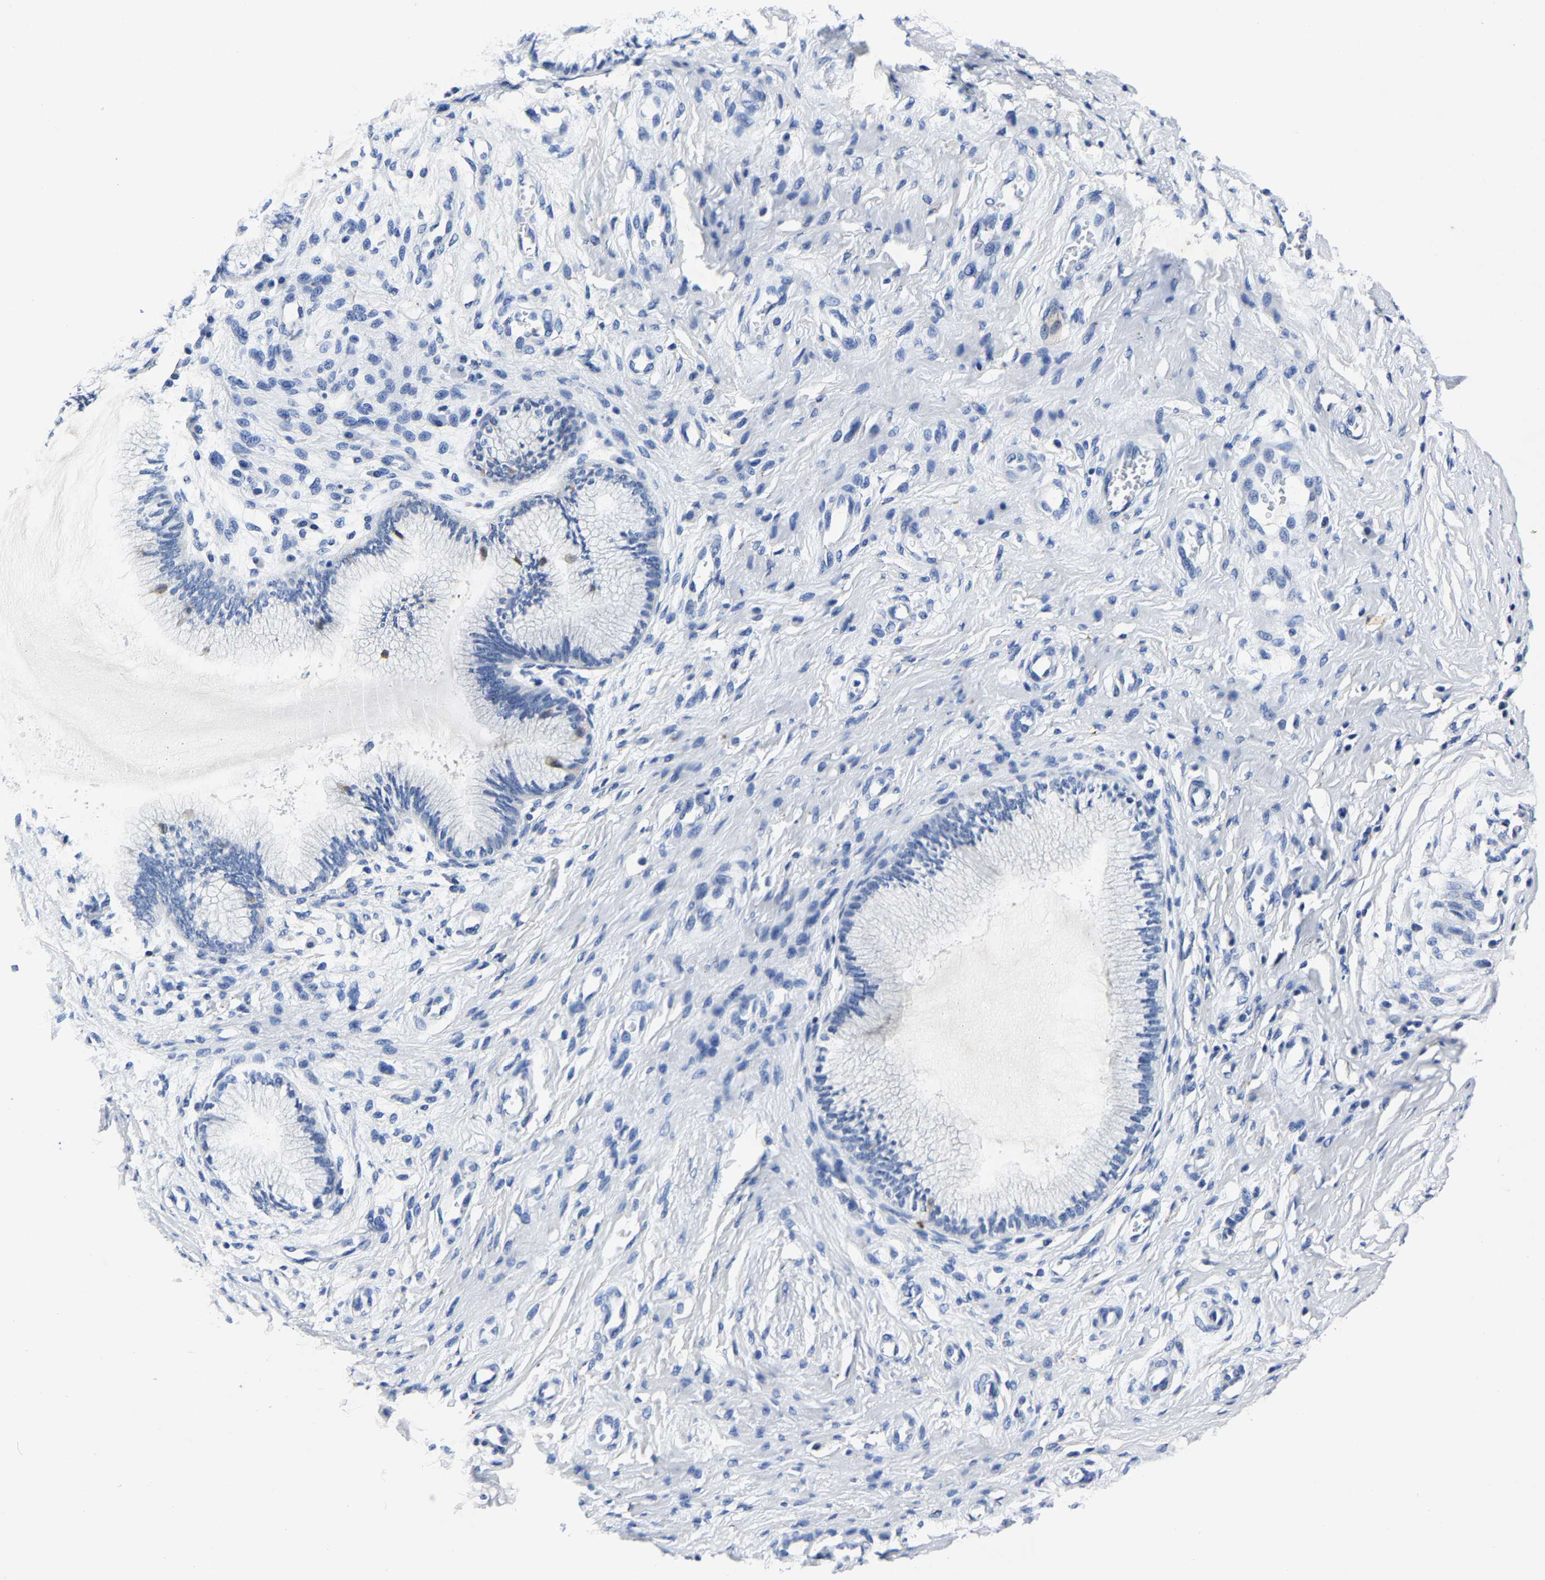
{"staining": {"intensity": "negative", "quantity": "none", "location": "none"}, "tissue": "cervix", "cell_type": "Glandular cells", "image_type": "normal", "snomed": [{"axis": "morphology", "description": "Normal tissue, NOS"}, {"axis": "topography", "description": "Cervix"}], "caption": "High magnification brightfield microscopy of benign cervix stained with DAB (brown) and counterstained with hematoxylin (blue): glandular cells show no significant expression. (Brightfield microscopy of DAB IHC at high magnification).", "gene": "PSPH", "patient": {"sex": "female", "age": 55}}